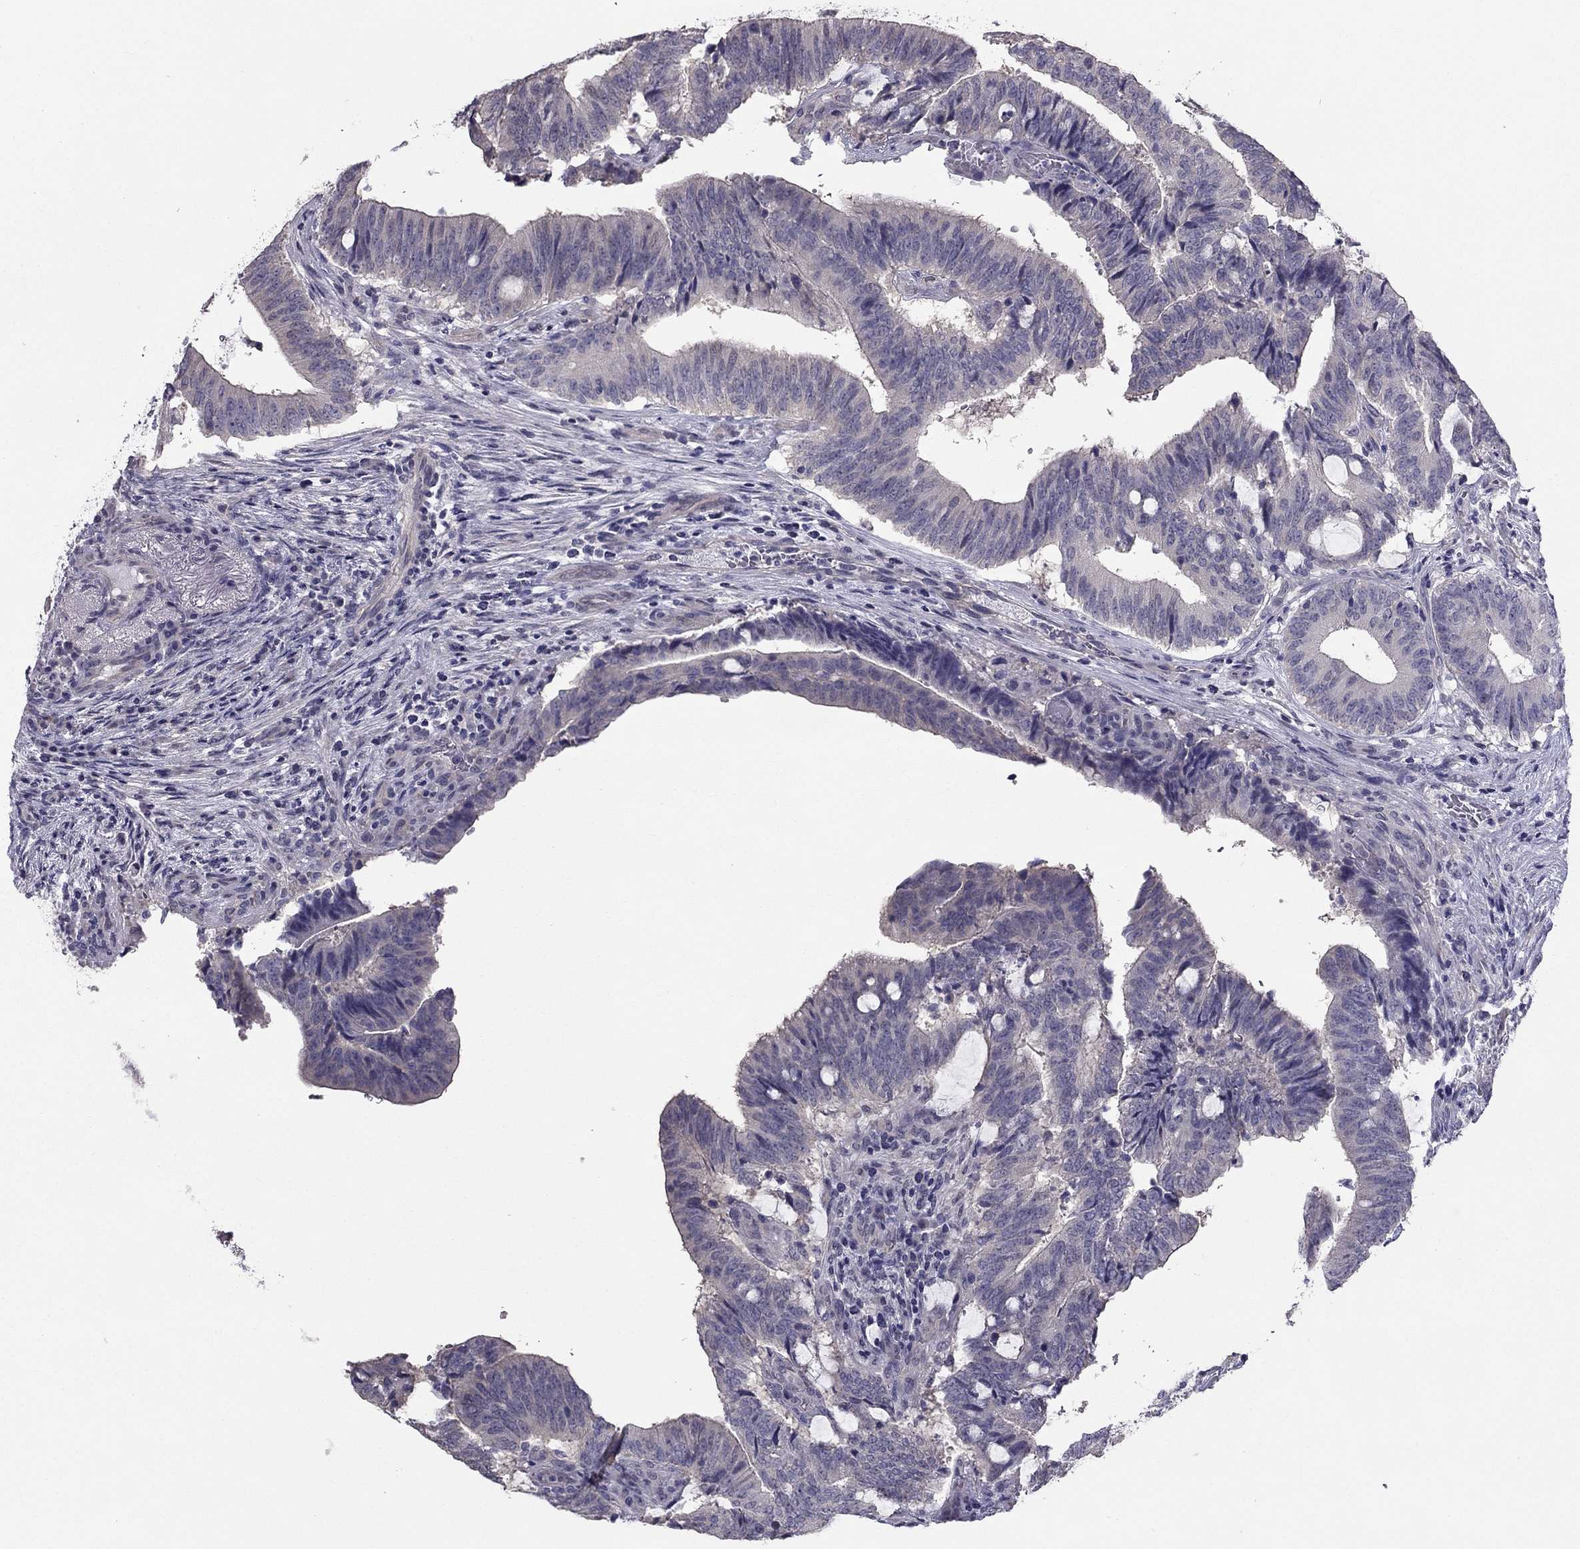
{"staining": {"intensity": "negative", "quantity": "none", "location": "none"}, "tissue": "colorectal cancer", "cell_type": "Tumor cells", "image_type": "cancer", "snomed": [{"axis": "morphology", "description": "Adenocarcinoma, NOS"}, {"axis": "topography", "description": "Colon"}], "caption": "Immunohistochemical staining of human colorectal cancer (adenocarcinoma) shows no significant expression in tumor cells. (DAB (3,3'-diaminobenzidine) IHC, high magnification).", "gene": "HSFX1", "patient": {"sex": "female", "age": 43}}